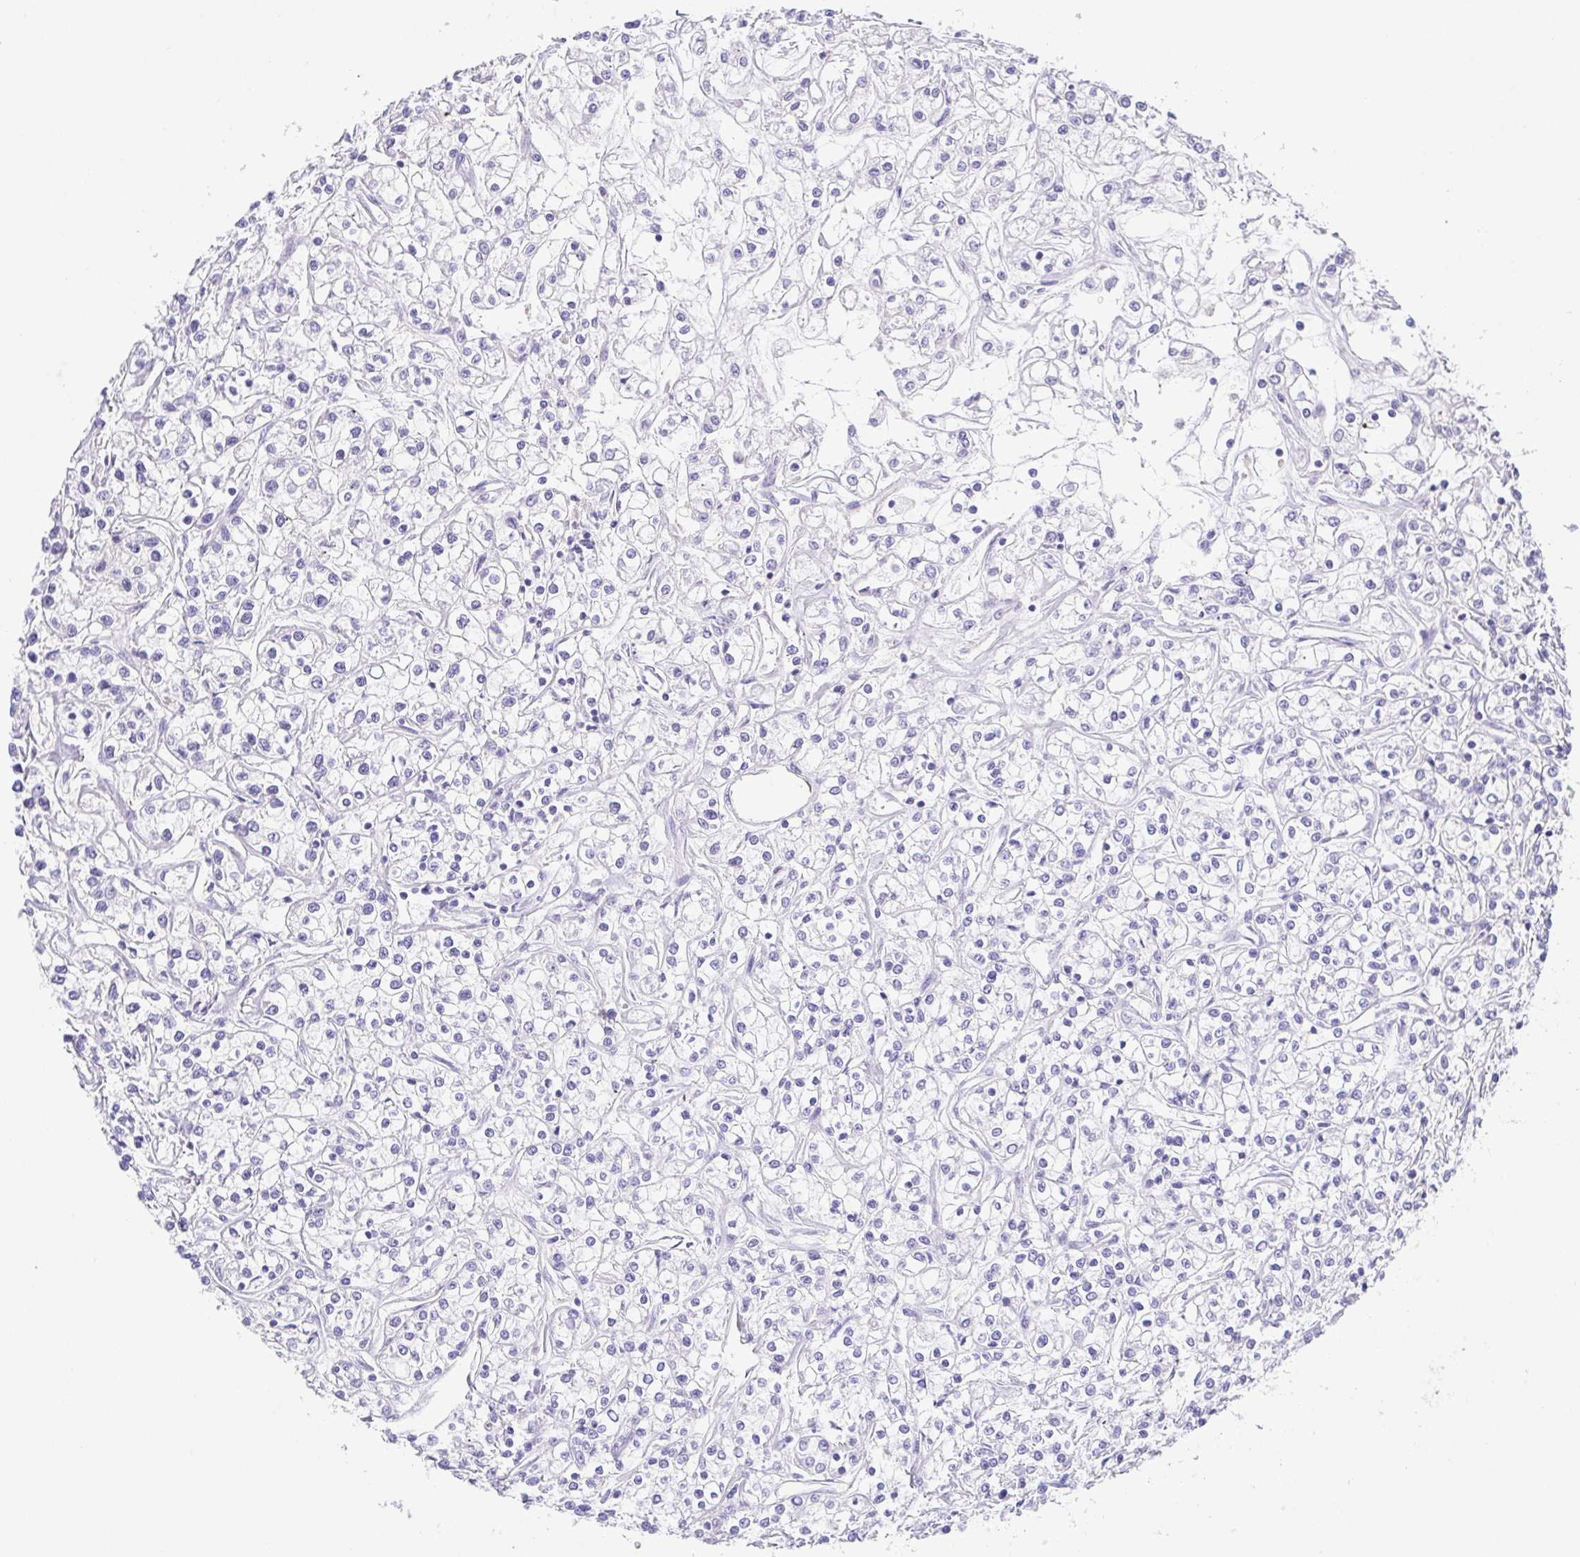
{"staining": {"intensity": "negative", "quantity": "none", "location": "none"}, "tissue": "renal cancer", "cell_type": "Tumor cells", "image_type": "cancer", "snomed": [{"axis": "morphology", "description": "Adenocarcinoma, NOS"}, {"axis": "topography", "description": "Kidney"}], "caption": "An image of renal cancer (adenocarcinoma) stained for a protein displays no brown staining in tumor cells.", "gene": "HAPLN2", "patient": {"sex": "female", "age": 59}}